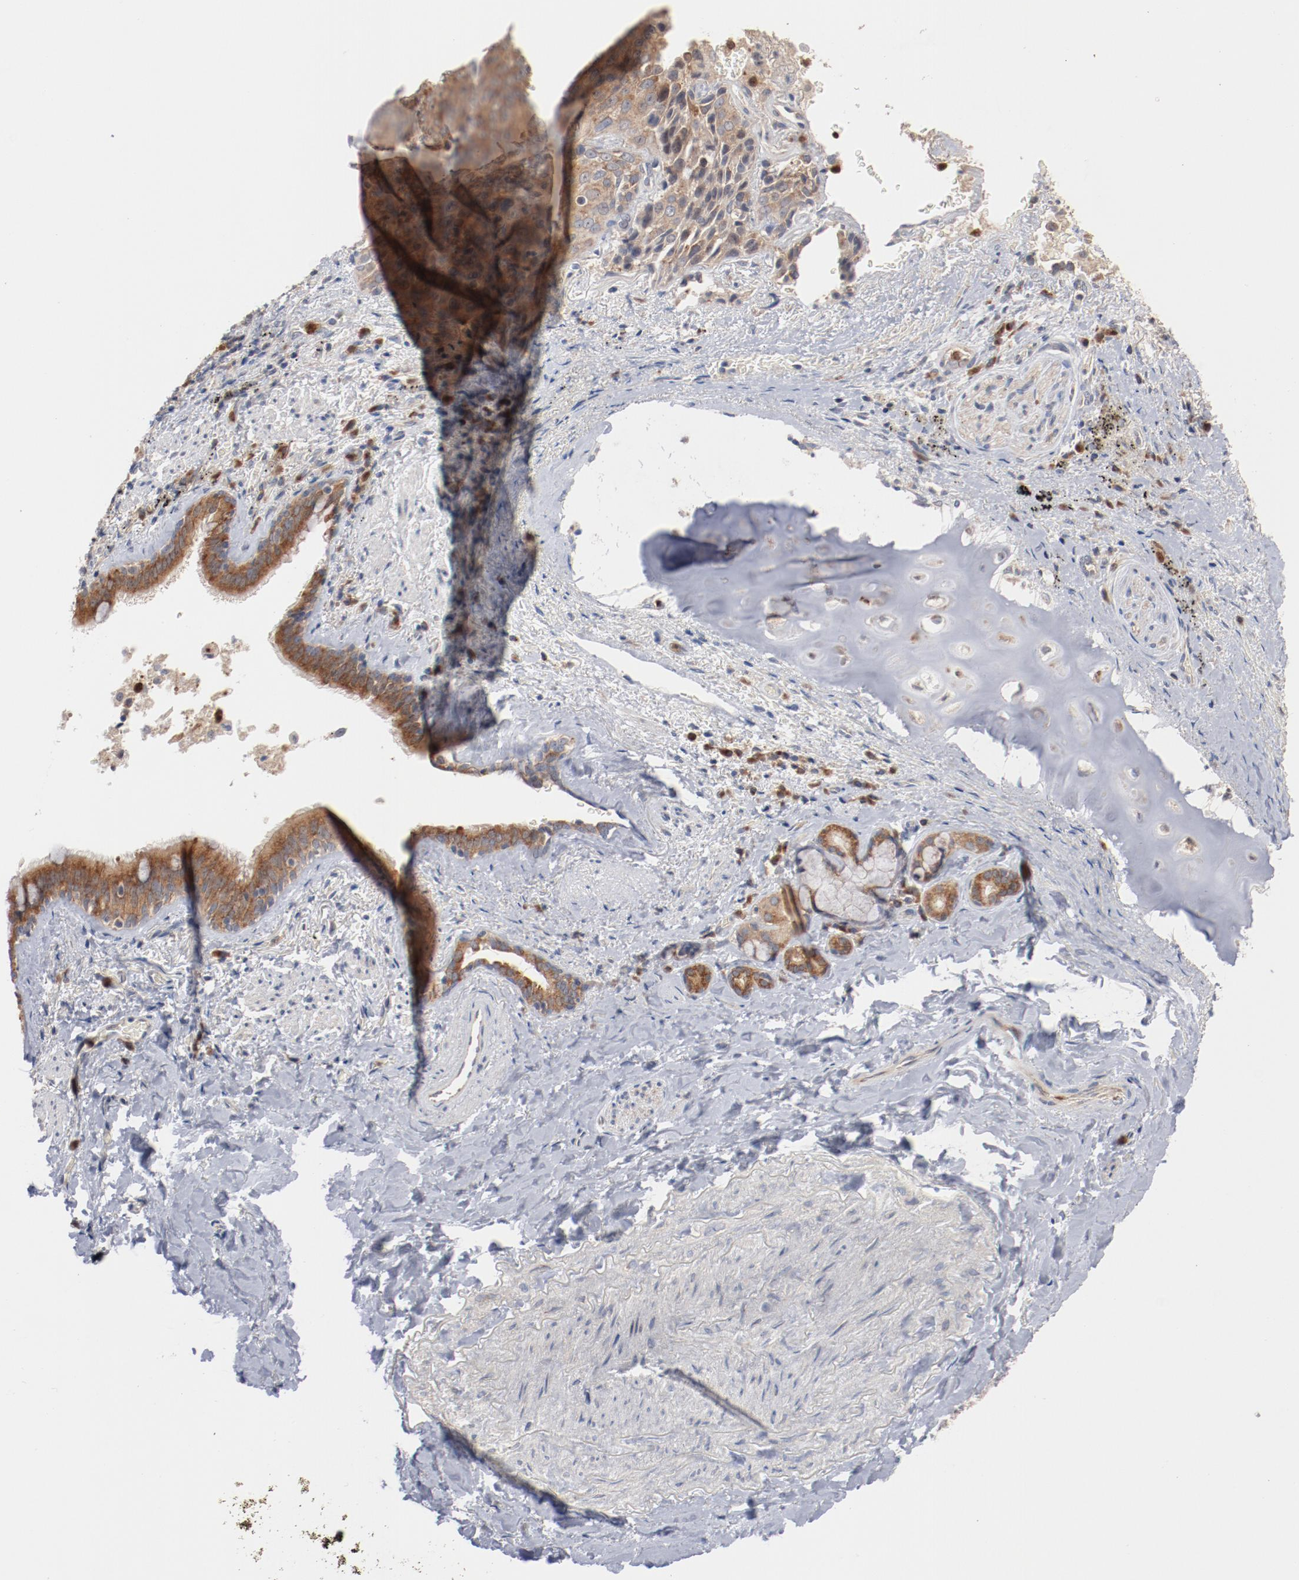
{"staining": {"intensity": "moderate", "quantity": ">75%", "location": "cytoplasmic/membranous"}, "tissue": "lung cancer", "cell_type": "Tumor cells", "image_type": "cancer", "snomed": [{"axis": "morphology", "description": "Squamous cell carcinoma, NOS"}, {"axis": "topography", "description": "Lung"}], "caption": "IHC staining of lung cancer, which shows medium levels of moderate cytoplasmic/membranous positivity in about >75% of tumor cells indicating moderate cytoplasmic/membranous protein positivity. The staining was performed using DAB (3,3'-diaminobenzidine) (brown) for protein detection and nuclei were counterstained in hematoxylin (blue).", "gene": "RNASE11", "patient": {"sex": "male", "age": 54}}